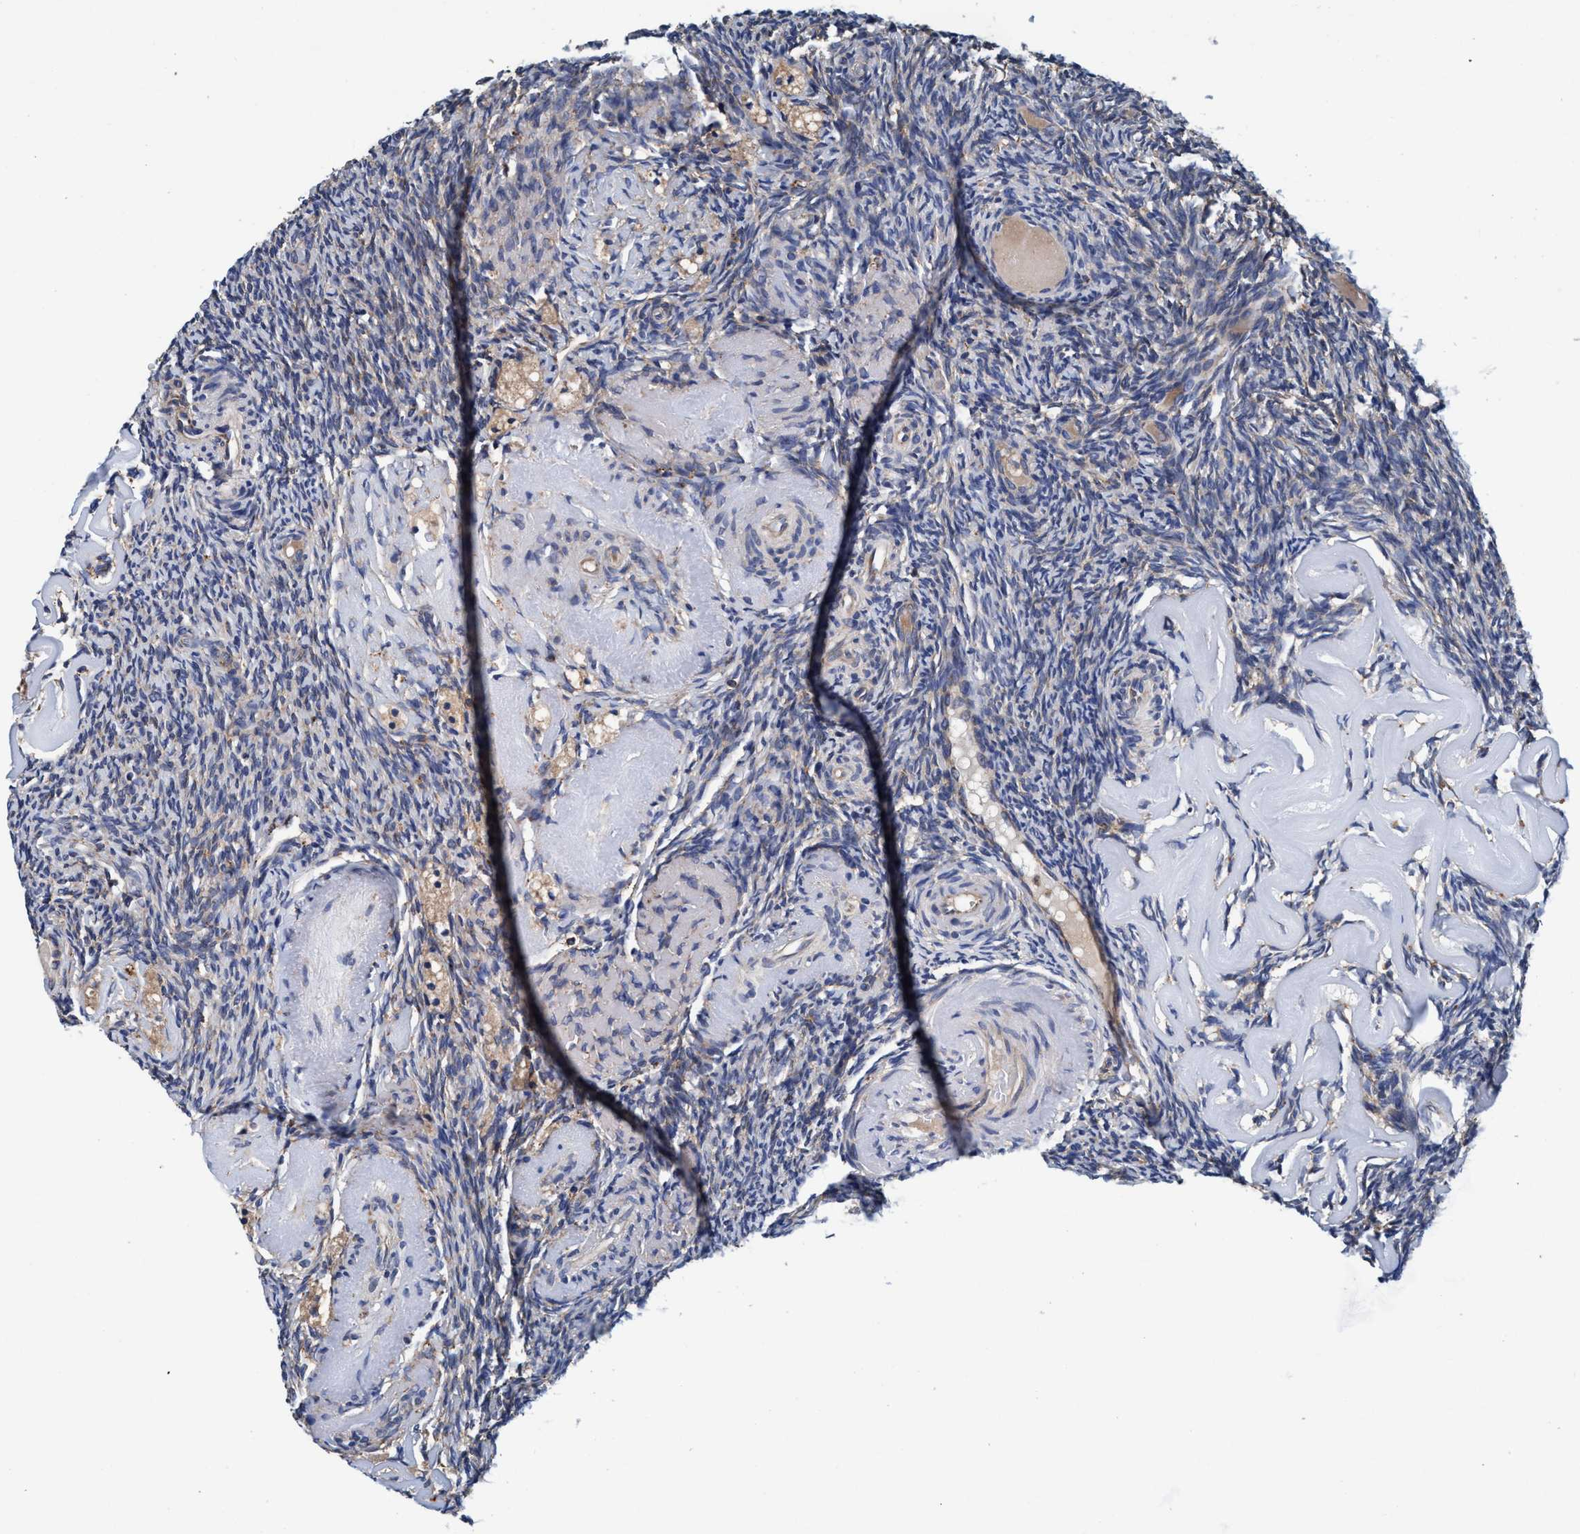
{"staining": {"intensity": "weak", "quantity": "<25%", "location": "cytoplasmic/membranous"}, "tissue": "ovary", "cell_type": "Follicle cells", "image_type": "normal", "snomed": [{"axis": "morphology", "description": "Normal tissue, NOS"}, {"axis": "topography", "description": "Ovary"}], "caption": "Ovary was stained to show a protein in brown. There is no significant staining in follicle cells. (DAB (3,3'-diaminobenzidine) immunohistochemistry (IHC) with hematoxylin counter stain).", "gene": "ENDOG", "patient": {"sex": "female", "age": 60}}